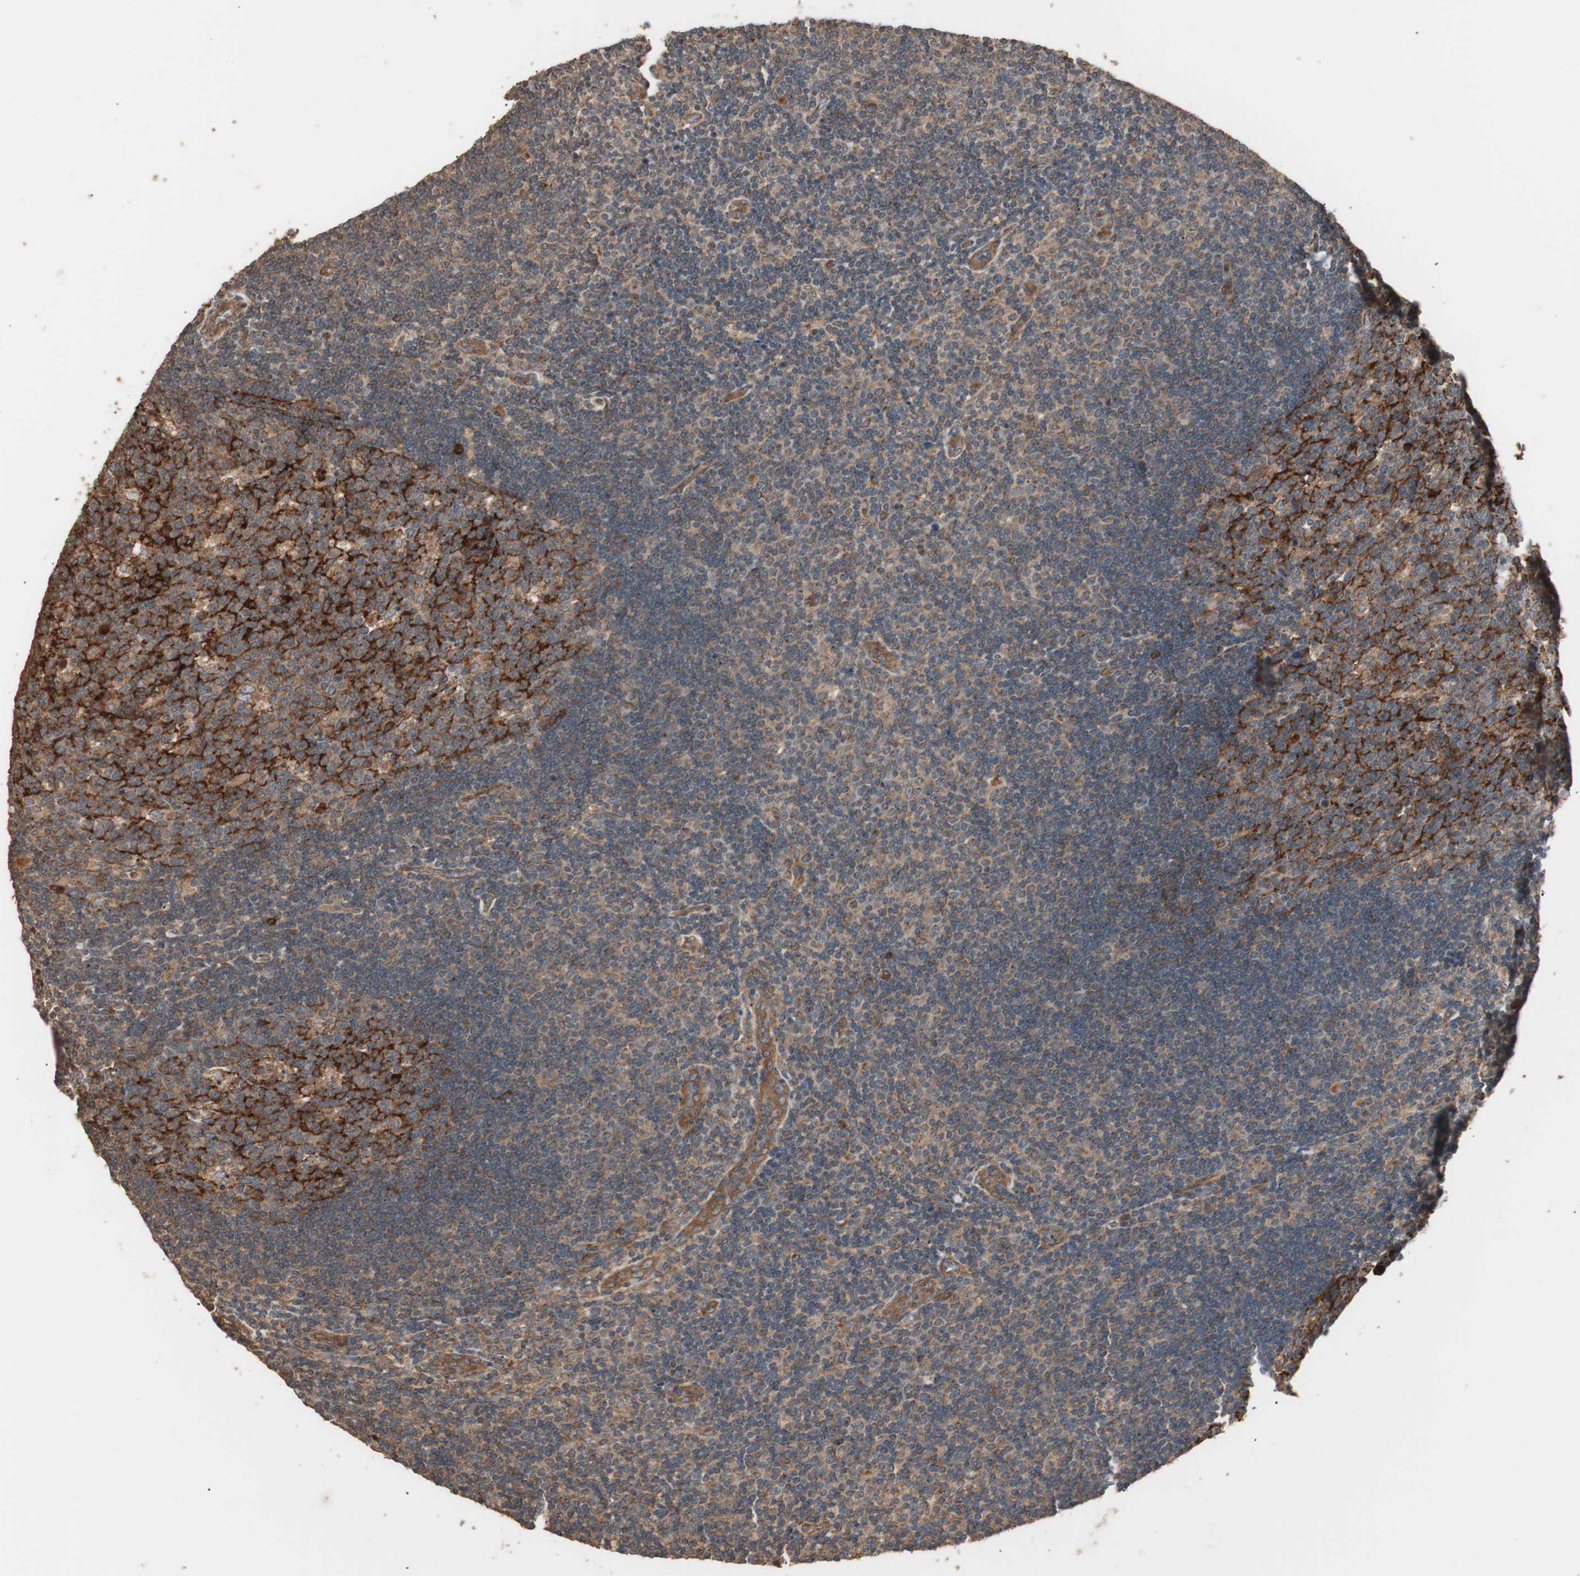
{"staining": {"intensity": "strong", "quantity": "25%-75%", "location": "cytoplasmic/membranous"}, "tissue": "lymph node", "cell_type": "Germinal center cells", "image_type": "normal", "snomed": [{"axis": "morphology", "description": "Normal tissue, NOS"}, {"axis": "topography", "description": "Lymph node"}, {"axis": "topography", "description": "Salivary gland"}], "caption": "Approximately 25%-75% of germinal center cells in normal human lymph node exhibit strong cytoplasmic/membranous protein staining as visualized by brown immunohistochemical staining.", "gene": "LZTS1", "patient": {"sex": "male", "age": 8}}